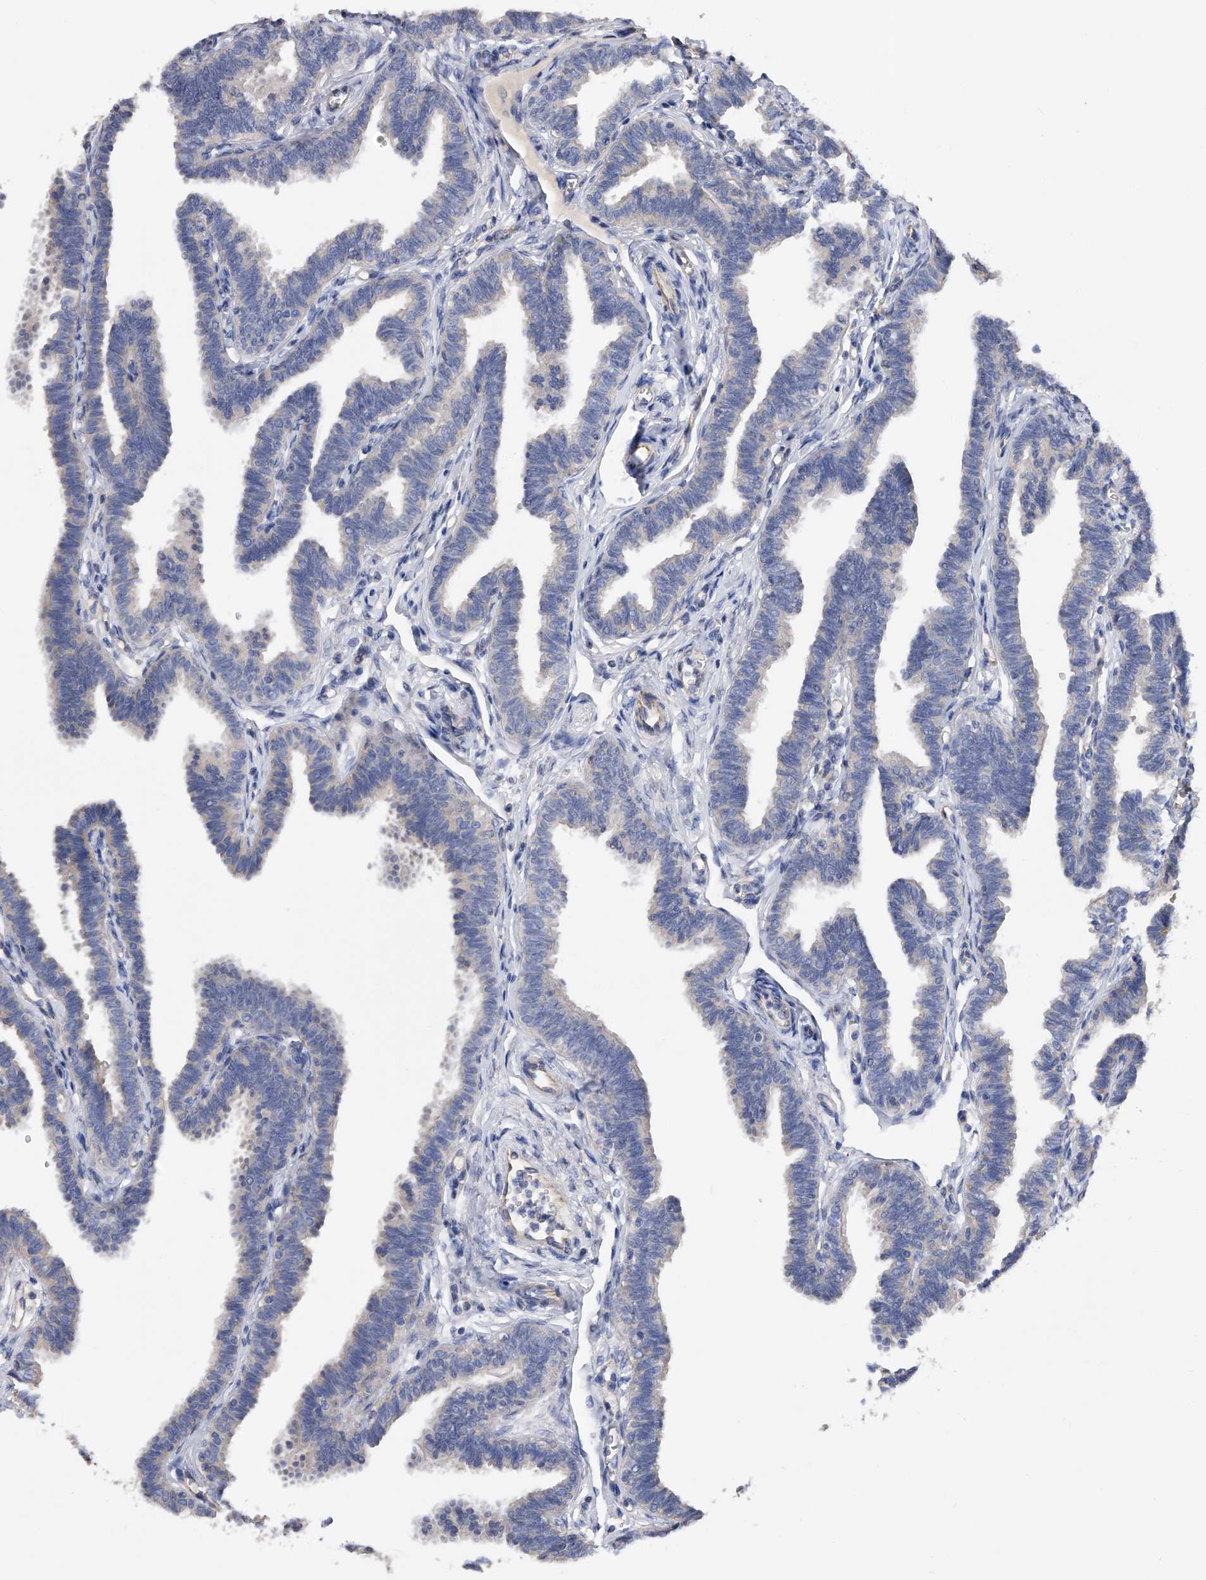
{"staining": {"intensity": "weak", "quantity": "25%-75%", "location": "cytoplasmic/membranous"}, "tissue": "fallopian tube", "cell_type": "Glandular cells", "image_type": "normal", "snomed": [{"axis": "morphology", "description": "Normal tissue, NOS"}, {"axis": "topography", "description": "Fallopian tube"}, {"axis": "topography", "description": "Ovary"}], "caption": "Protein staining of unremarkable fallopian tube shows weak cytoplasmic/membranous staining in approximately 25%-75% of glandular cells. (DAB = brown stain, brightfield microscopy at high magnification).", "gene": "RWDD2A", "patient": {"sex": "female", "age": 23}}